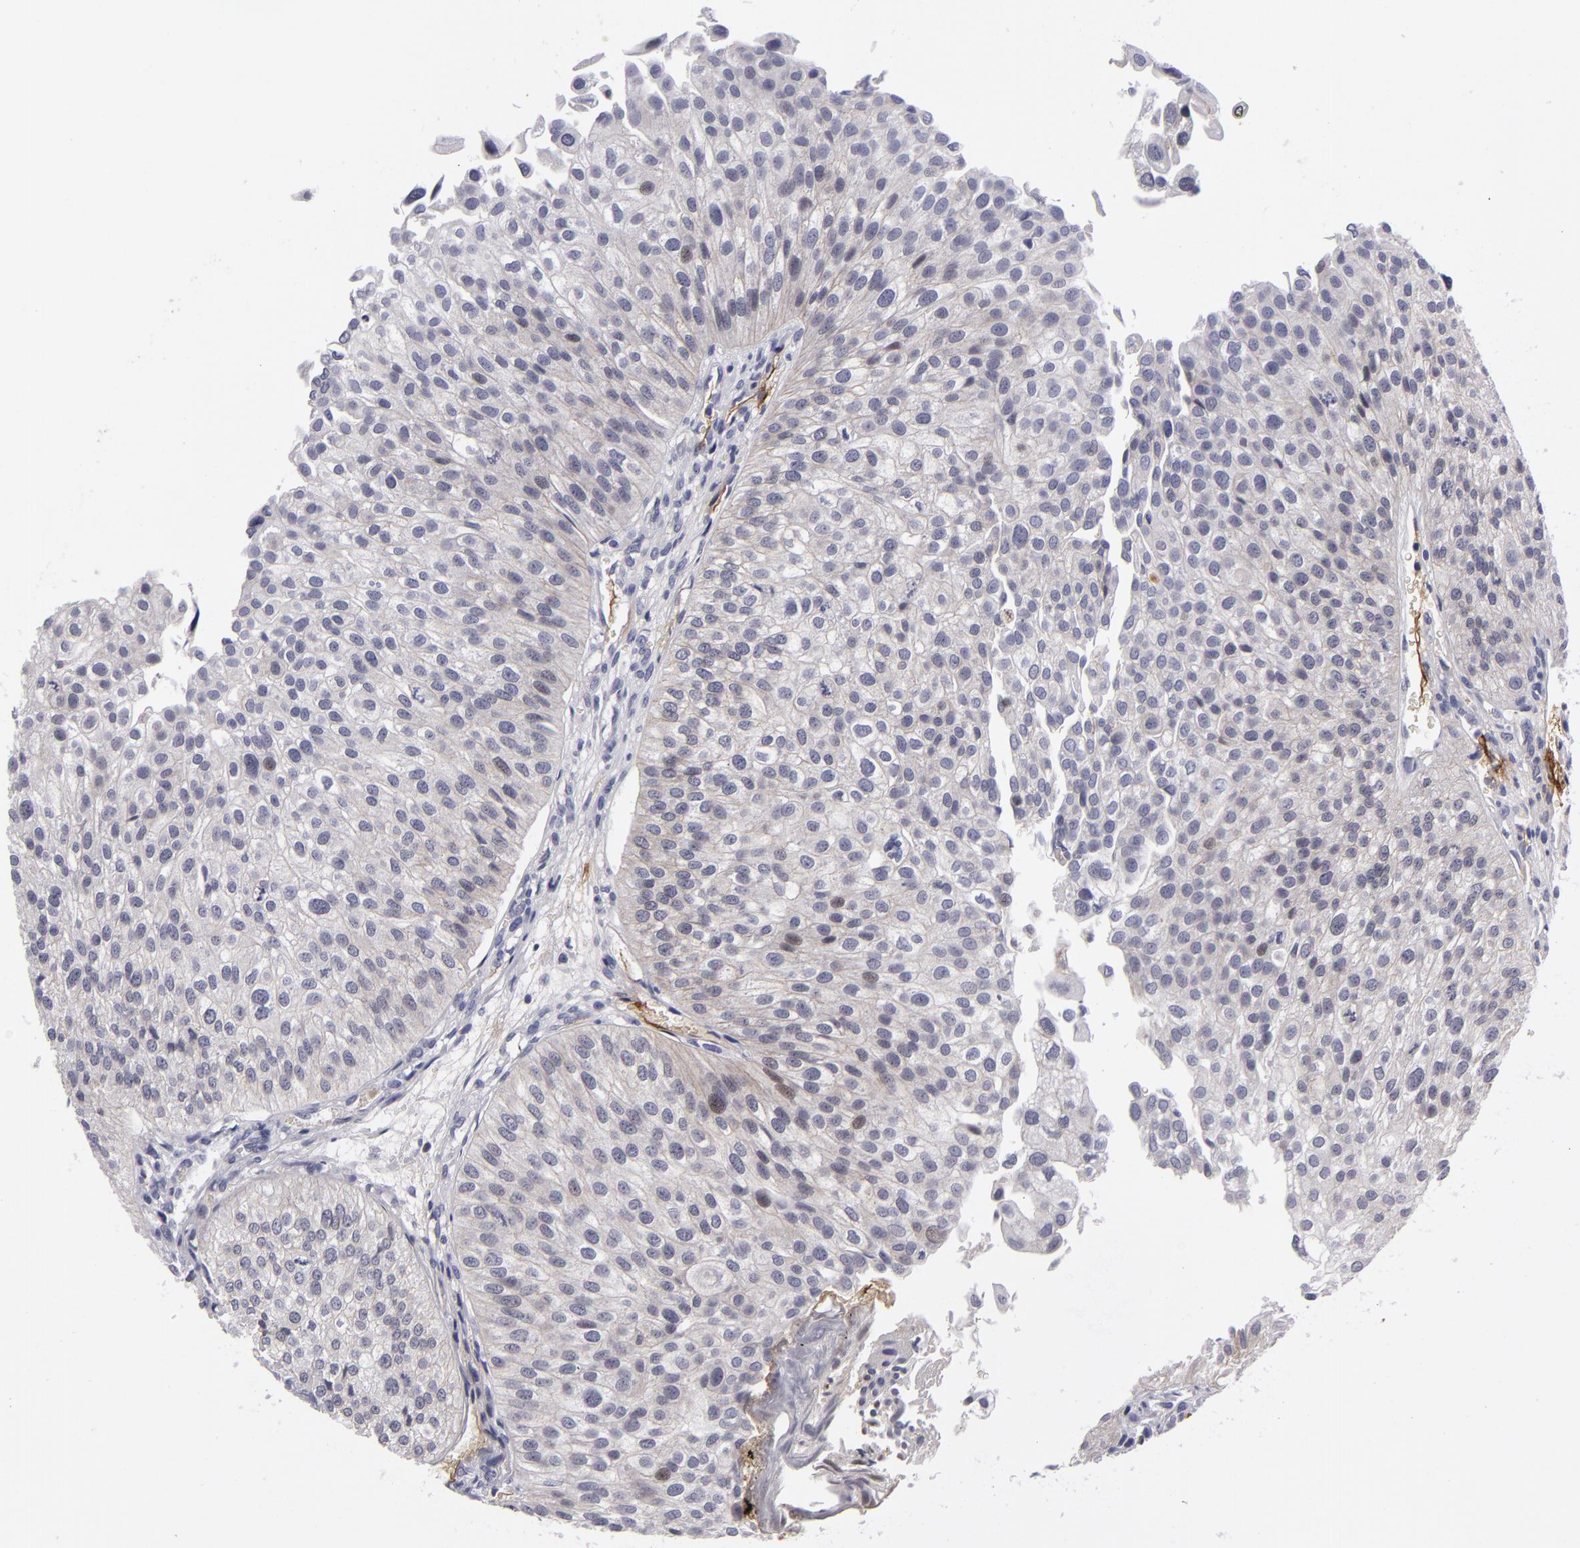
{"staining": {"intensity": "weak", "quantity": "25%-75%", "location": "cytoplasmic/membranous"}, "tissue": "urothelial cancer", "cell_type": "Tumor cells", "image_type": "cancer", "snomed": [{"axis": "morphology", "description": "Urothelial carcinoma, Low grade"}, {"axis": "topography", "description": "Urinary bladder"}], "caption": "Immunohistochemical staining of human urothelial carcinoma (low-grade) shows low levels of weak cytoplasmic/membranous staining in about 25%-75% of tumor cells. The staining was performed using DAB, with brown indicating positive protein expression. Nuclei are stained blue with hematoxylin.", "gene": "CTNNB1", "patient": {"sex": "female", "age": 89}}